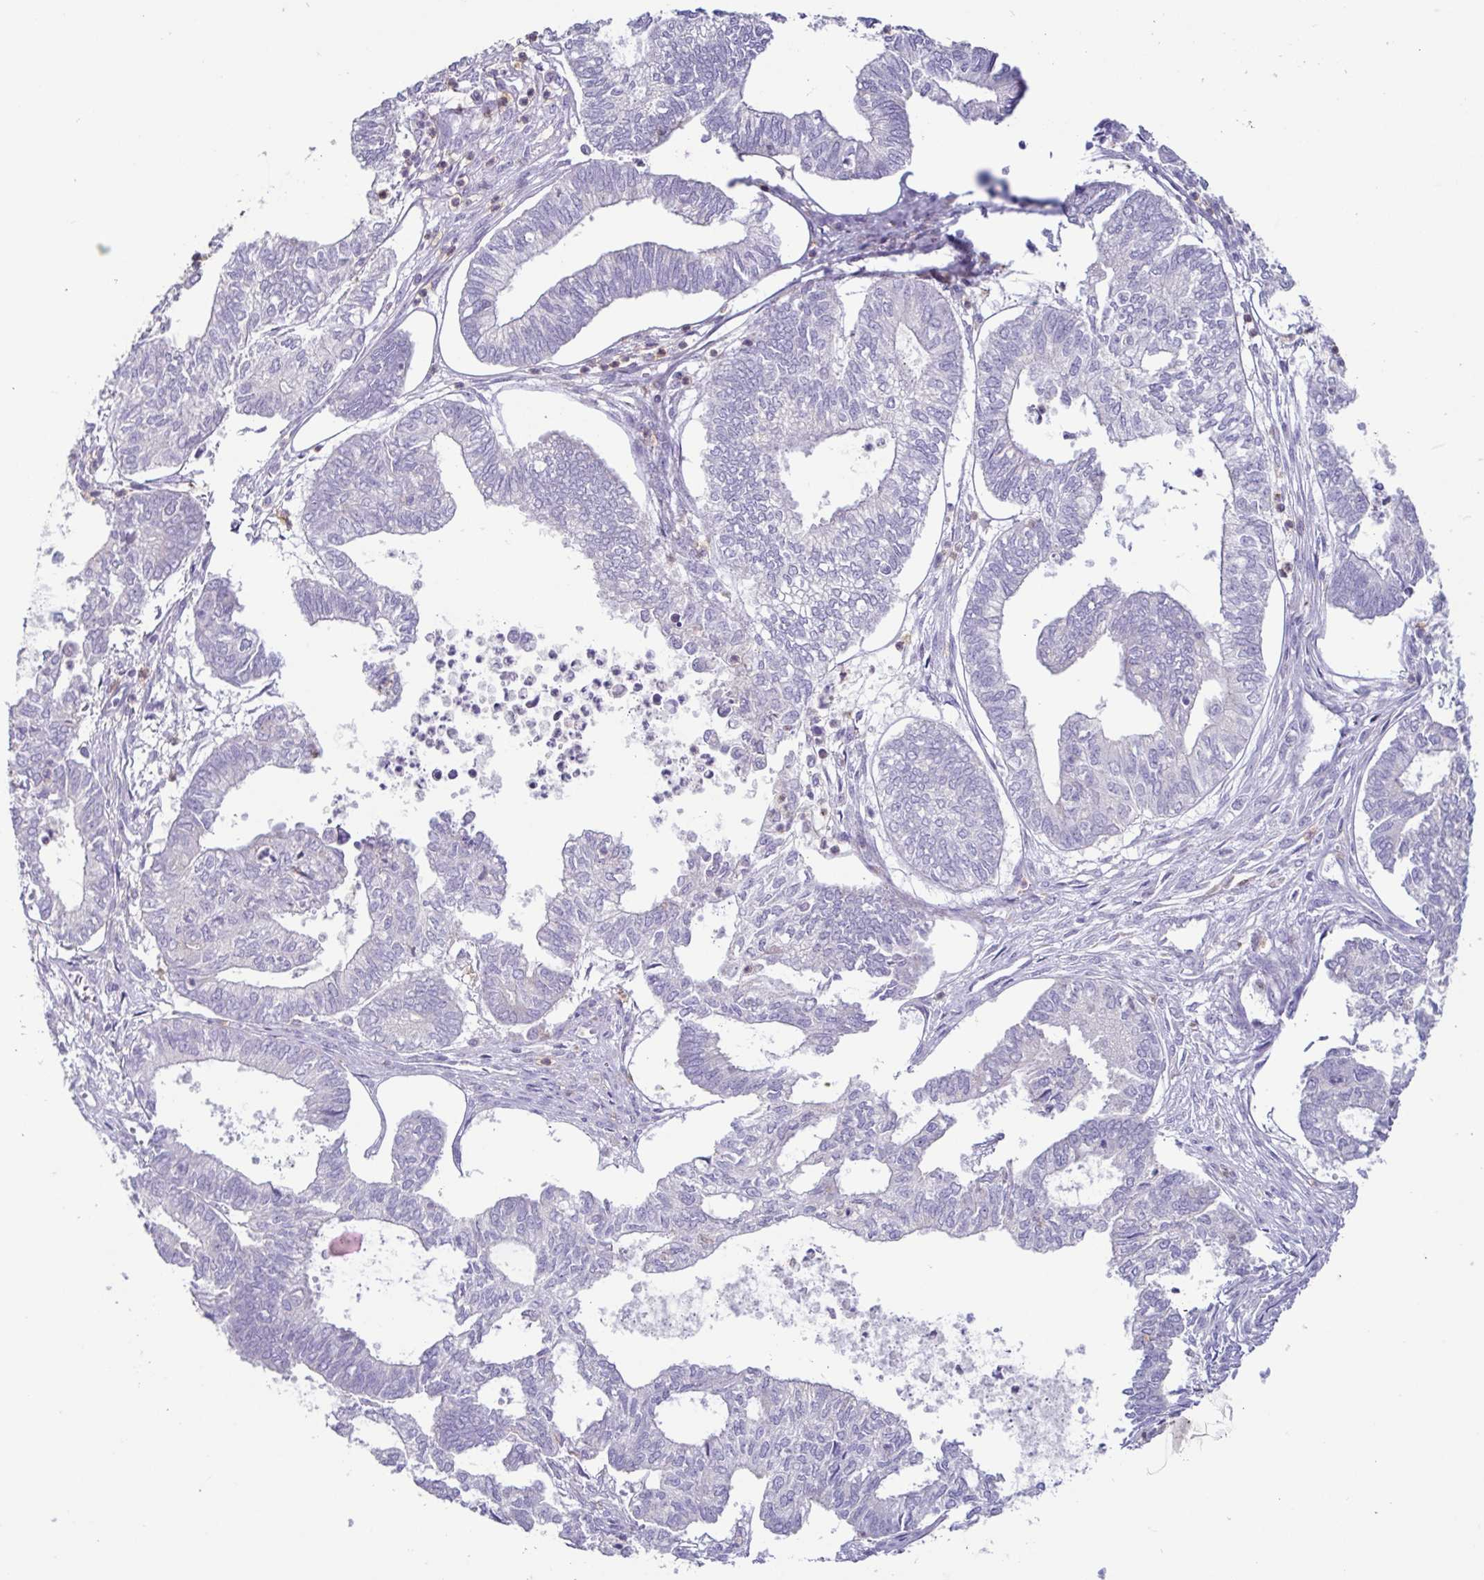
{"staining": {"intensity": "negative", "quantity": "none", "location": "none"}, "tissue": "ovarian cancer", "cell_type": "Tumor cells", "image_type": "cancer", "snomed": [{"axis": "morphology", "description": "Carcinoma, endometroid"}, {"axis": "topography", "description": "Ovary"}], "caption": "Immunohistochemistry (IHC) photomicrograph of human ovarian endometroid carcinoma stained for a protein (brown), which demonstrates no positivity in tumor cells.", "gene": "ATP6V1G2", "patient": {"sex": "female", "age": 64}}